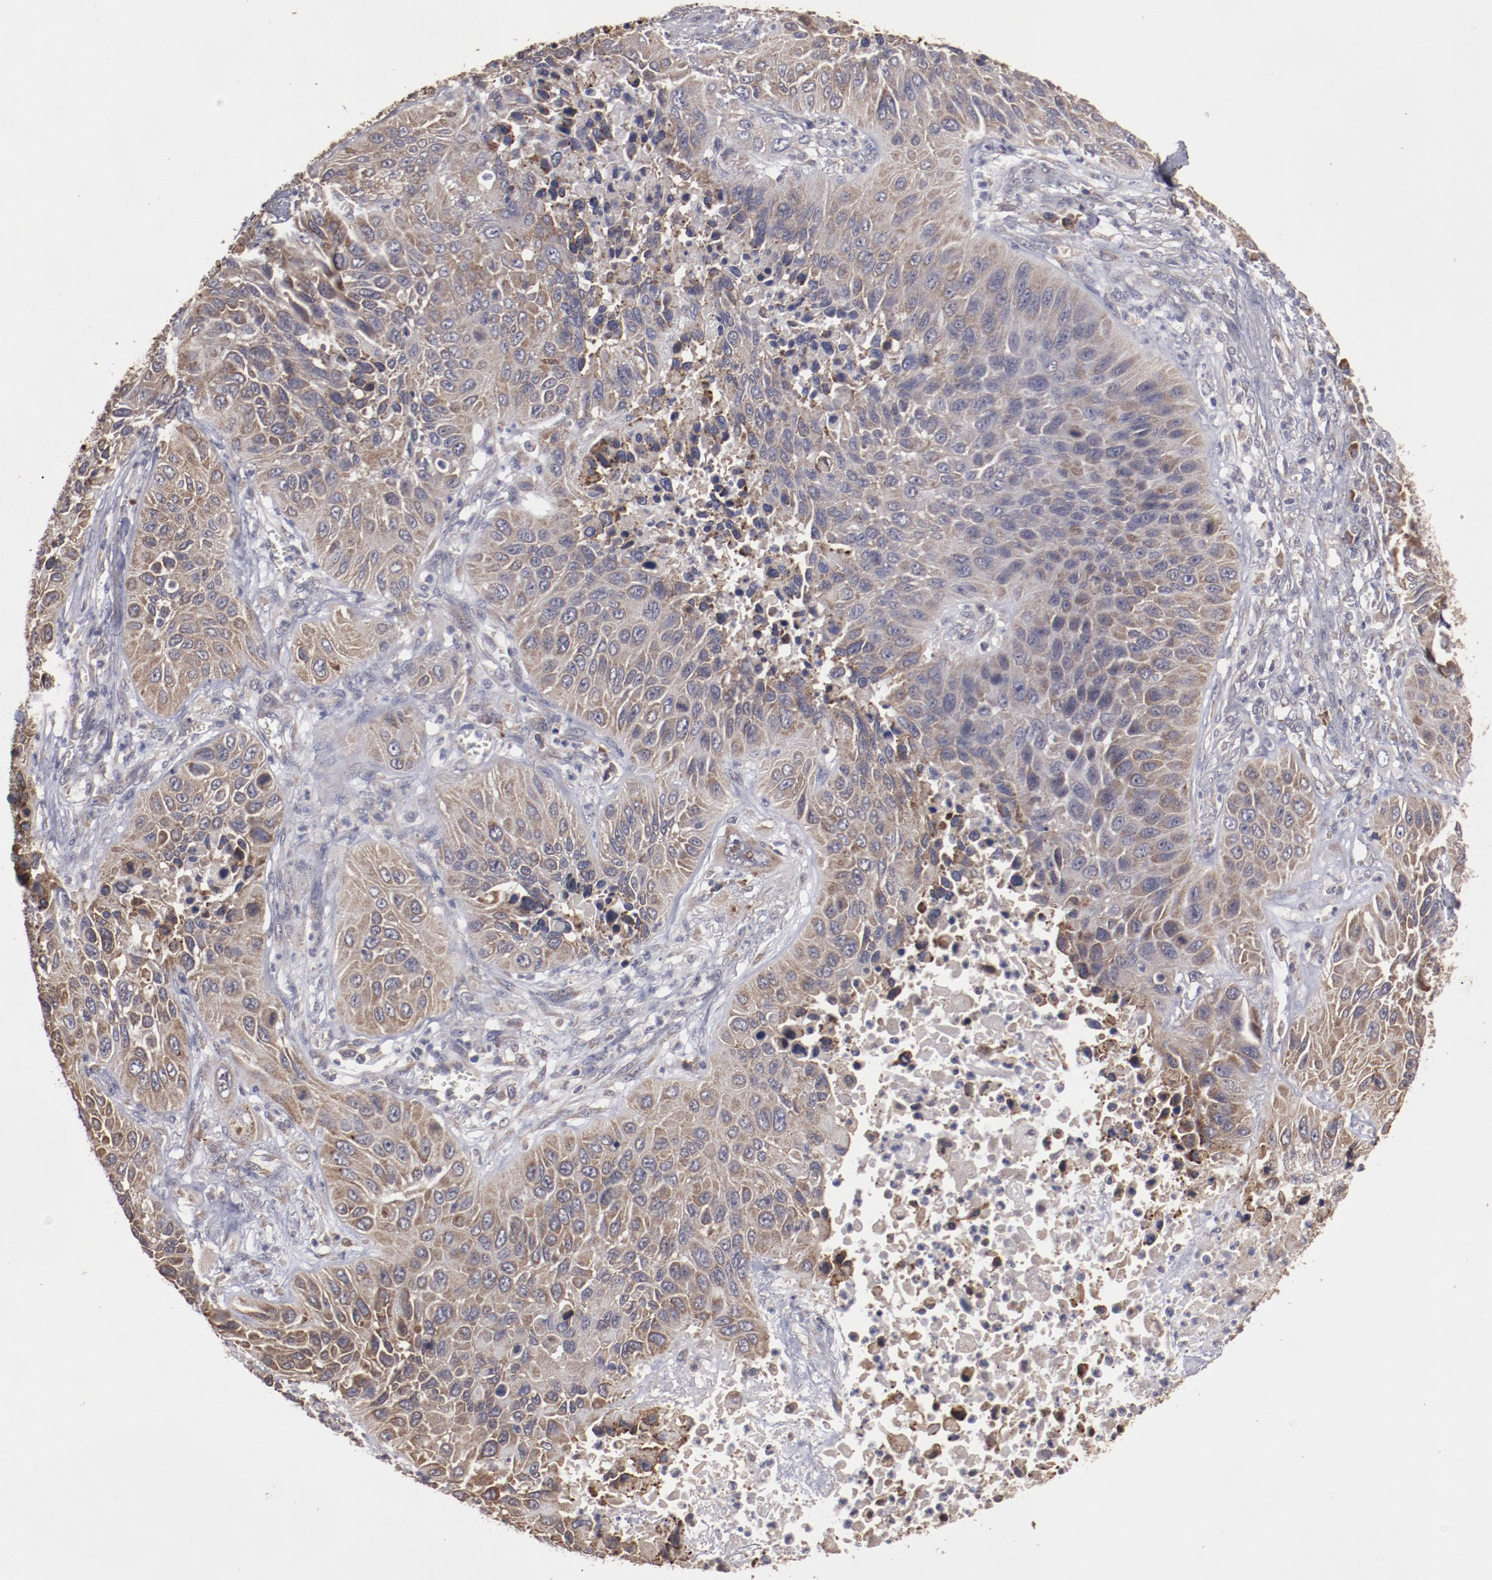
{"staining": {"intensity": "moderate", "quantity": "25%-75%", "location": "cytoplasmic/membranous"}, "tissue": "lung cancer", "cell_type": "Tumor cells", "image_type": "cancer", "snomed": [{"axis": "morphology", "description": "Squamous cell carcinoma, NOS"}, {"axis": "topography", "description": "Lung"}], "caption": "The micrograph shows a brown stain indicating the presence of a protein in the cytoplasmic/membranous of tumor cells in squamous cell carcinoma (lung).", "gene": "RPS4Y1", "patient": {"sex": "female", "age": 76}}